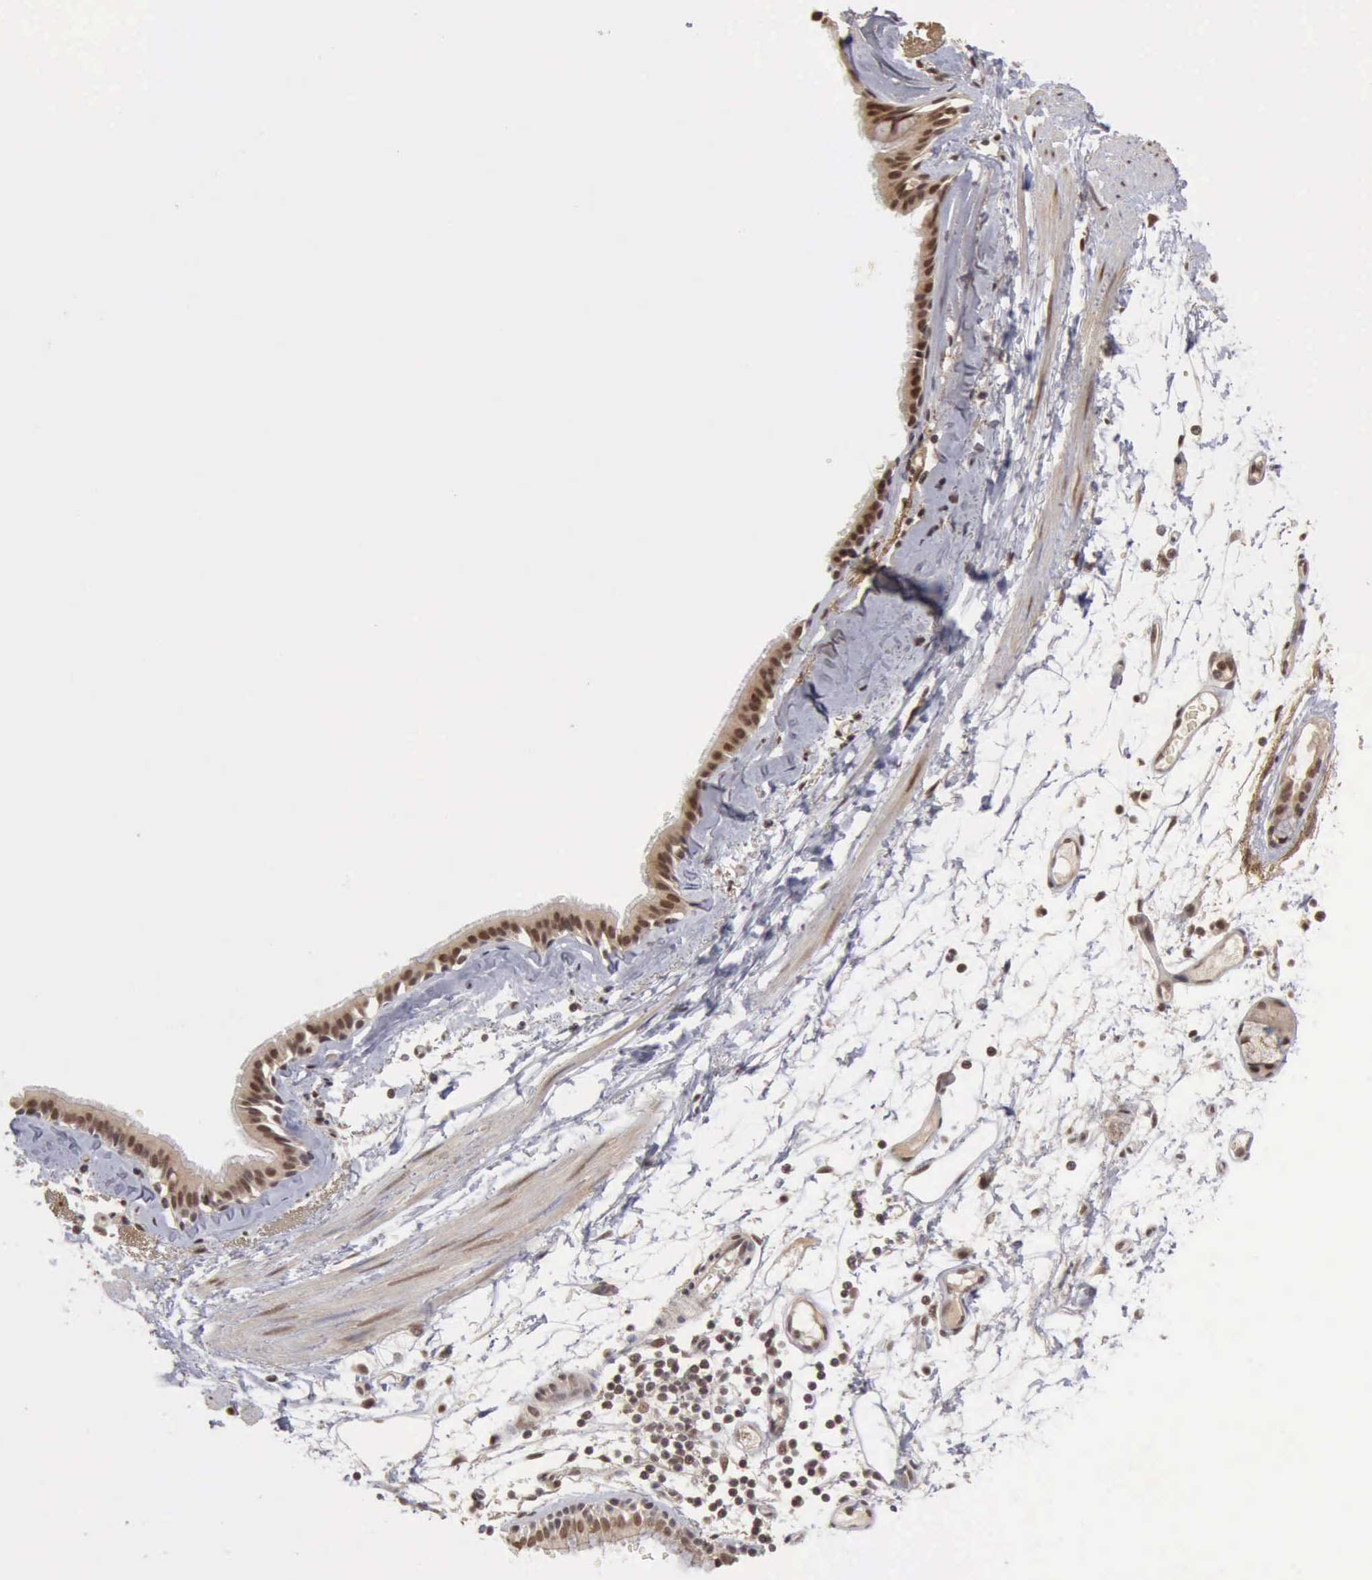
{"staining": {"intensity": "moderate", "quantity": ">75%", "location": "cytoplasmic/membranous,nuclear"}, "tissue": "bronchus", "cell_type": "Respiratory epithelial cells", "image_type": "normal", "snomed": [{"axis": "morphology", "description": "Normal tissue, NOS"}, {"axis": "topography", "description": "Bronchus"}, {"axis": "topography", "description": "Lung"}], "caption": "DAB immunohistochemical staining of unremarkable bronchus demonstrates moderate cytoplasmic/membranous,nuclear protein staining in about >75% of respiratory epithelial cells. (DAB (3,3'-diaminobenzidine) IHC, brown staining for protein, blue staining for nuclei).", "gene": "CDKN2A", "patient": {"sex": "female", "age": 56}}